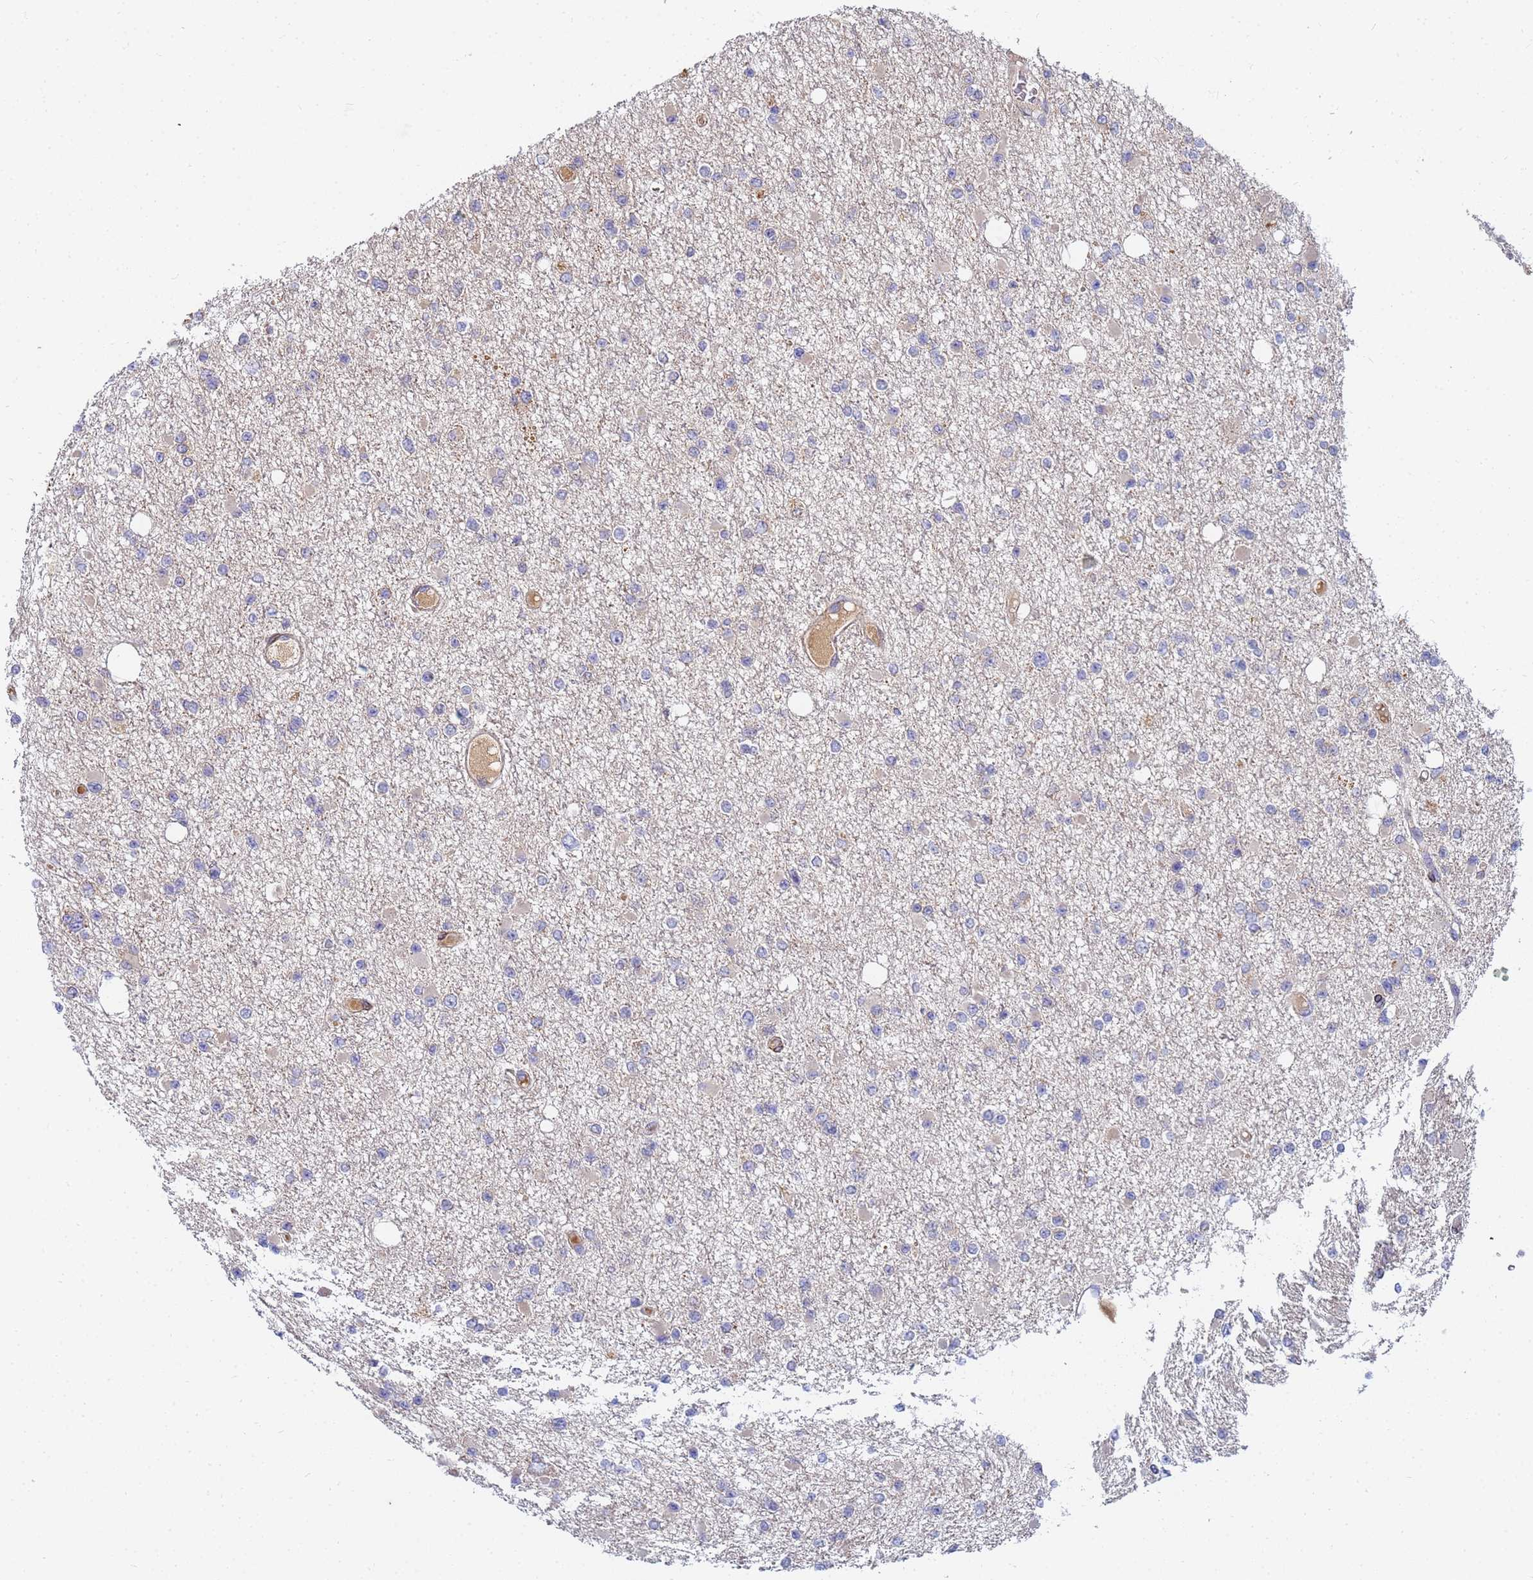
{"staining": {"intensity": "negative", "quantity": "none", "location": "none"}, "tissue": "glioma", "cell_type": "Tumor cells", "image_type": "cancer", "snomed": [{"axis": "morphology", "description": "Glioma, malignant, Low grade"}, {"axis": "topography", "description": "Brain"}], "caption": "Tumor cells are negative for protein expression in human glioma.", "gene": "C5orf34", "patient": {"sex": "female", "age": 22}}